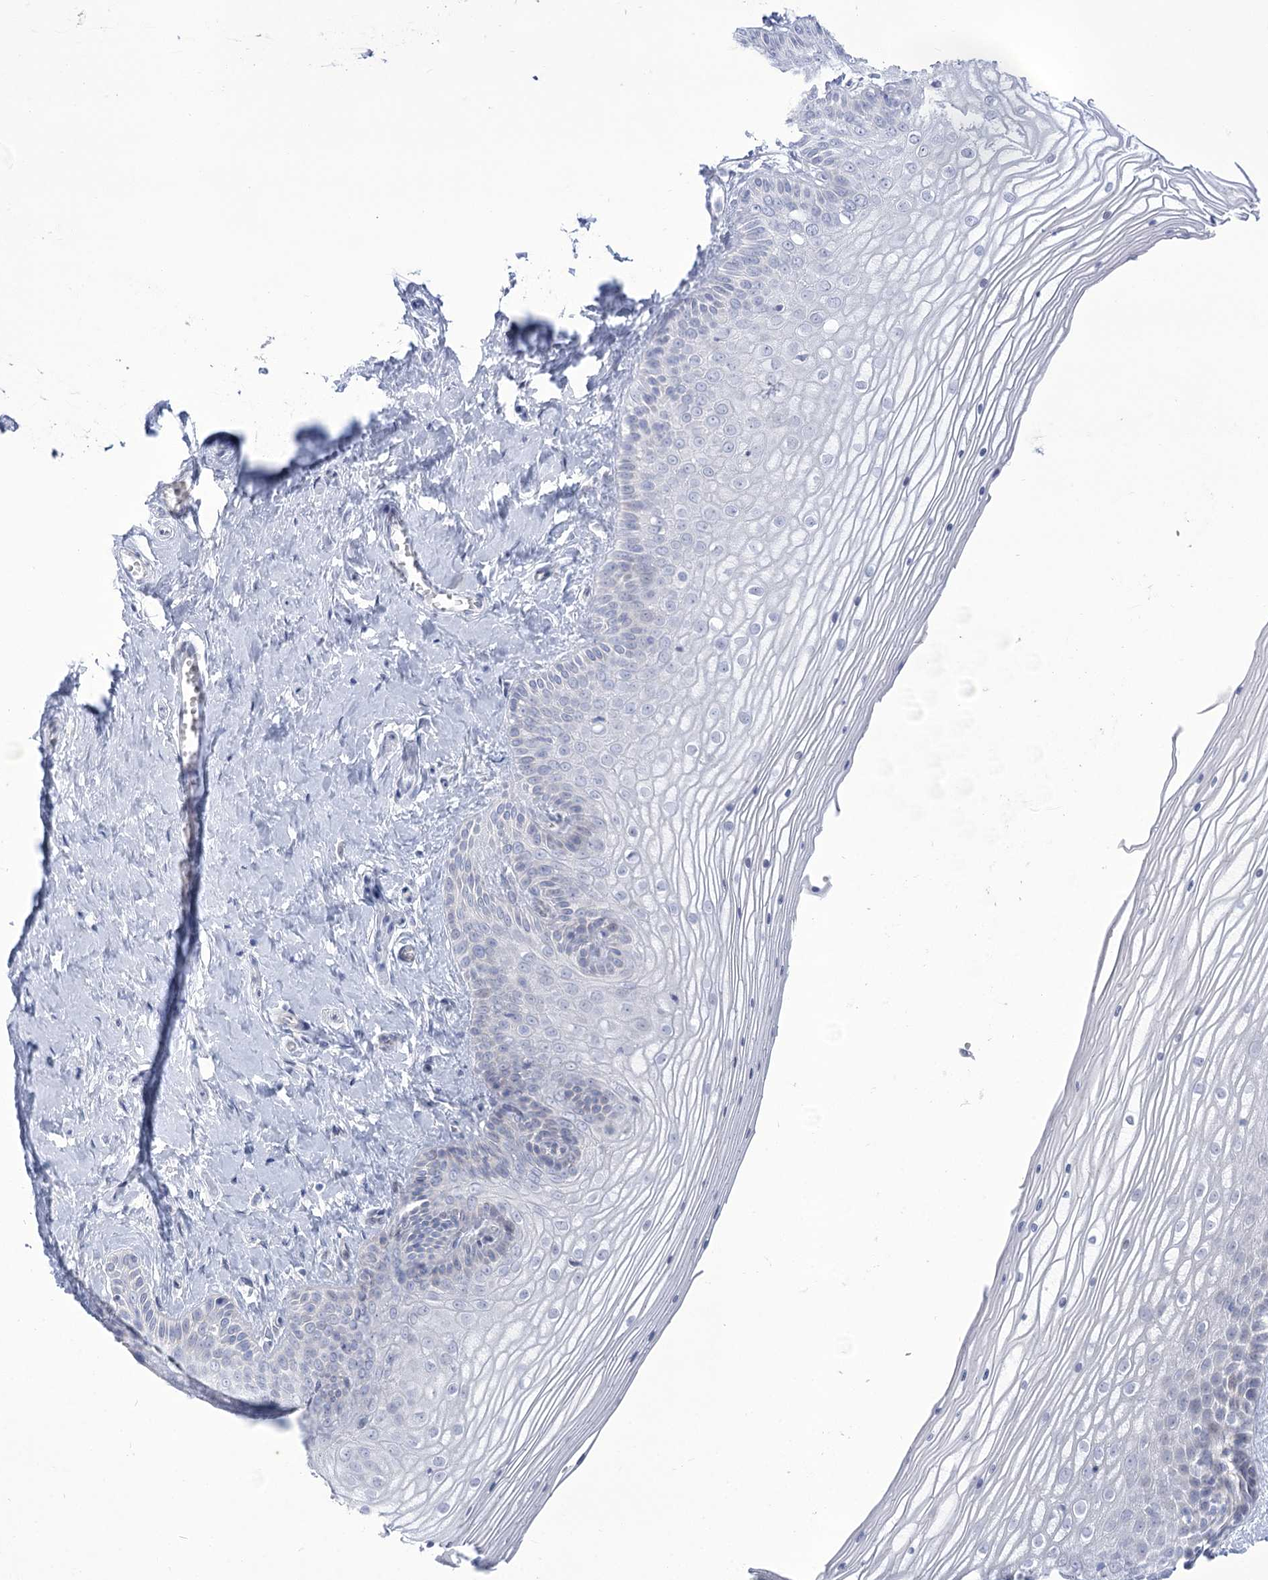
{"staining": {"intensity": "negative", "quantity": "none", "location": "none"}, "tissue": "vagina", "cell_type": "Squamous epithelial cells", "image_type": "normal", "snomed": [{"axis": "morphology", "description": "Normal tissue, NOS"}, {"axis": "topography", "description": "Vagina"}, {"axis": "topography", "description": "Cervix"}], "caption": "High magnification brightfield microscopy of benign vagina stained with DAB (3,3'-diaminobenzidine) (brown) and counterstained with hematoxylin (blue): squamous epithelial cells show no significant expression.", "gene": "BEND7", "patient": {"sex": "female", "age": 40}}